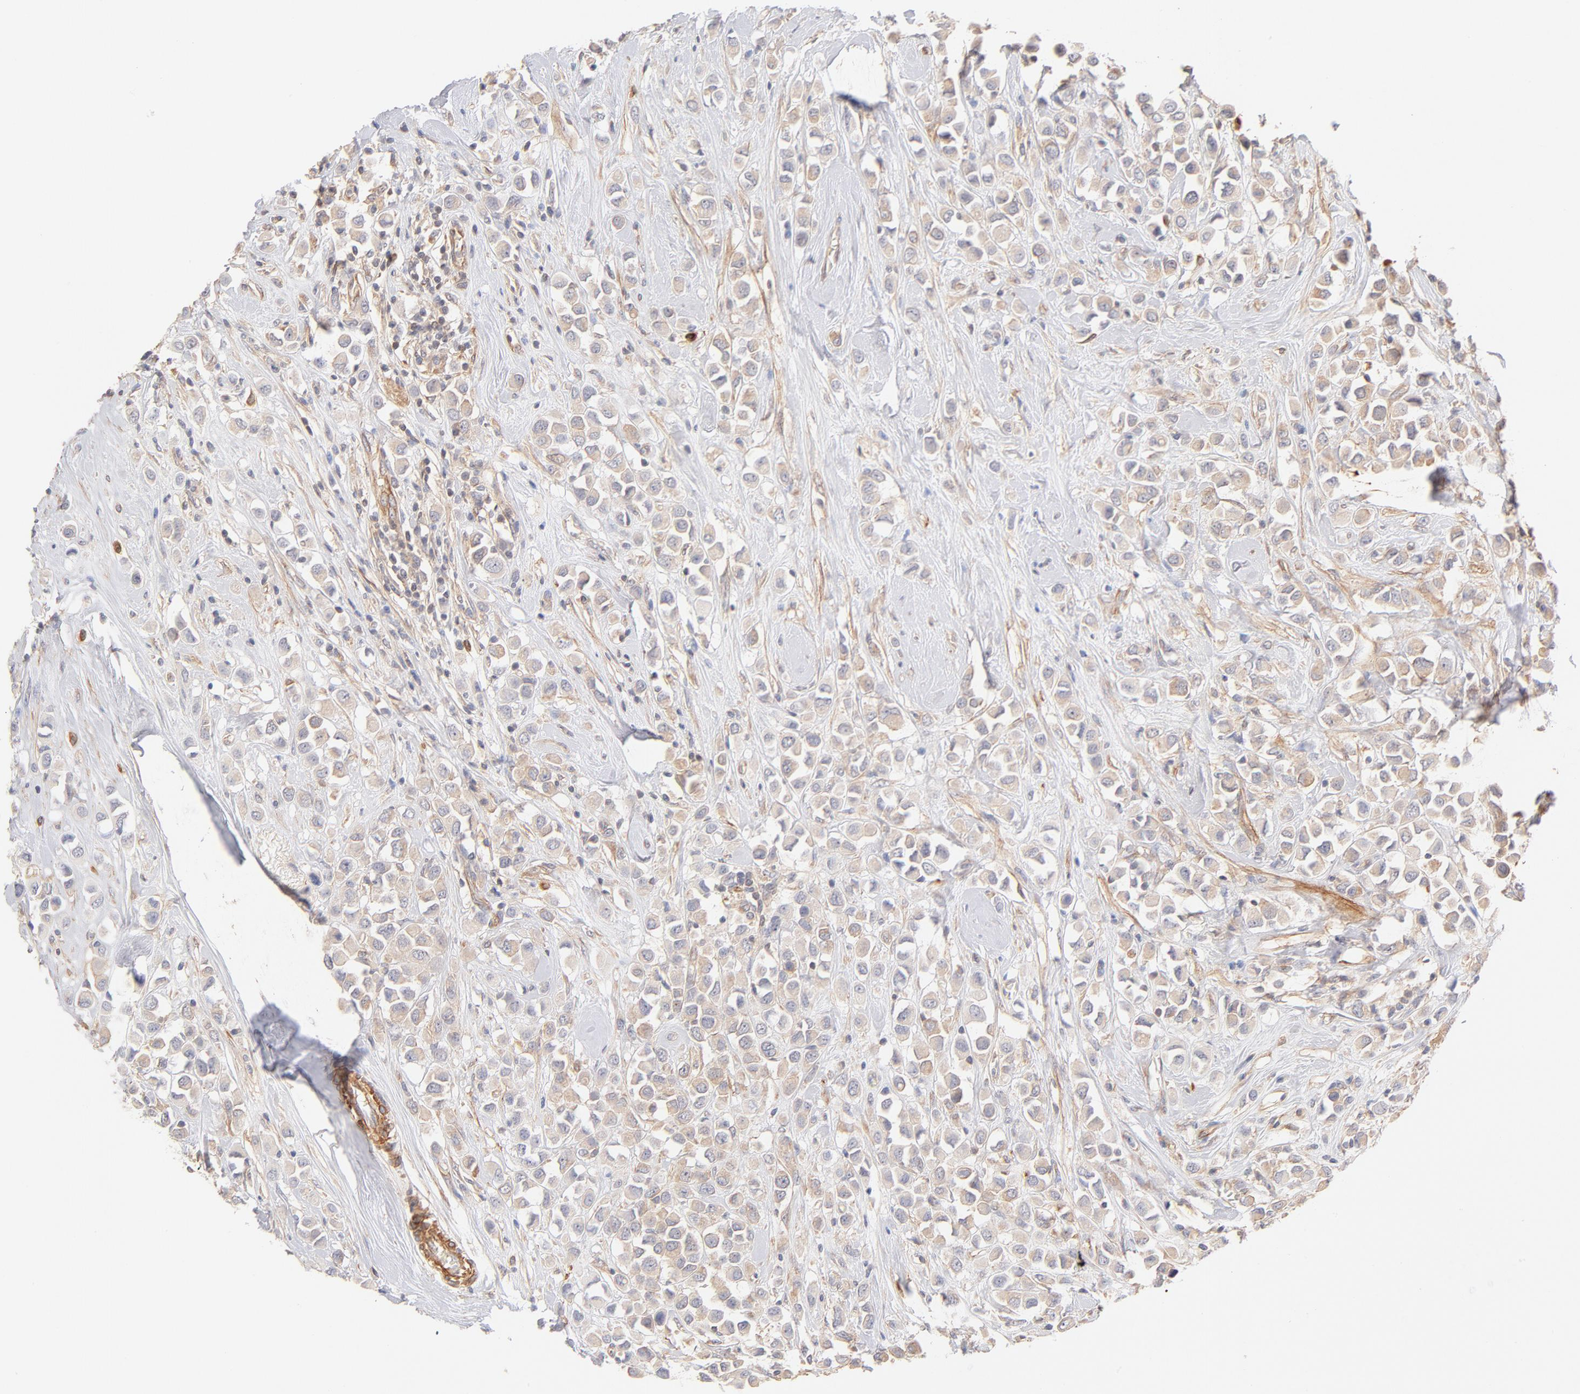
{"staining": {"intensity": "weak", "quantity": ">75%", "location": "cytoplasmic/membranous"}, "tissue": "breast cancer", "cell_type": "Tumor cells", "image_type": "cancer", "snomed": [{"axis": "morphology", "description": "Duct carcinoma"}, {"axis": "topography", "description": "Breast"}], "caption": "DAB immunohistochemical staining of human breast cancer displays weak cytoplasmic/membranous protein expression in approximately >75% of tumor cells. The protein is shown in brown color, while the nuclei are stained blue.", "gene": "LDLRAP1", "patient": {"sex": "female", "age": 61}}